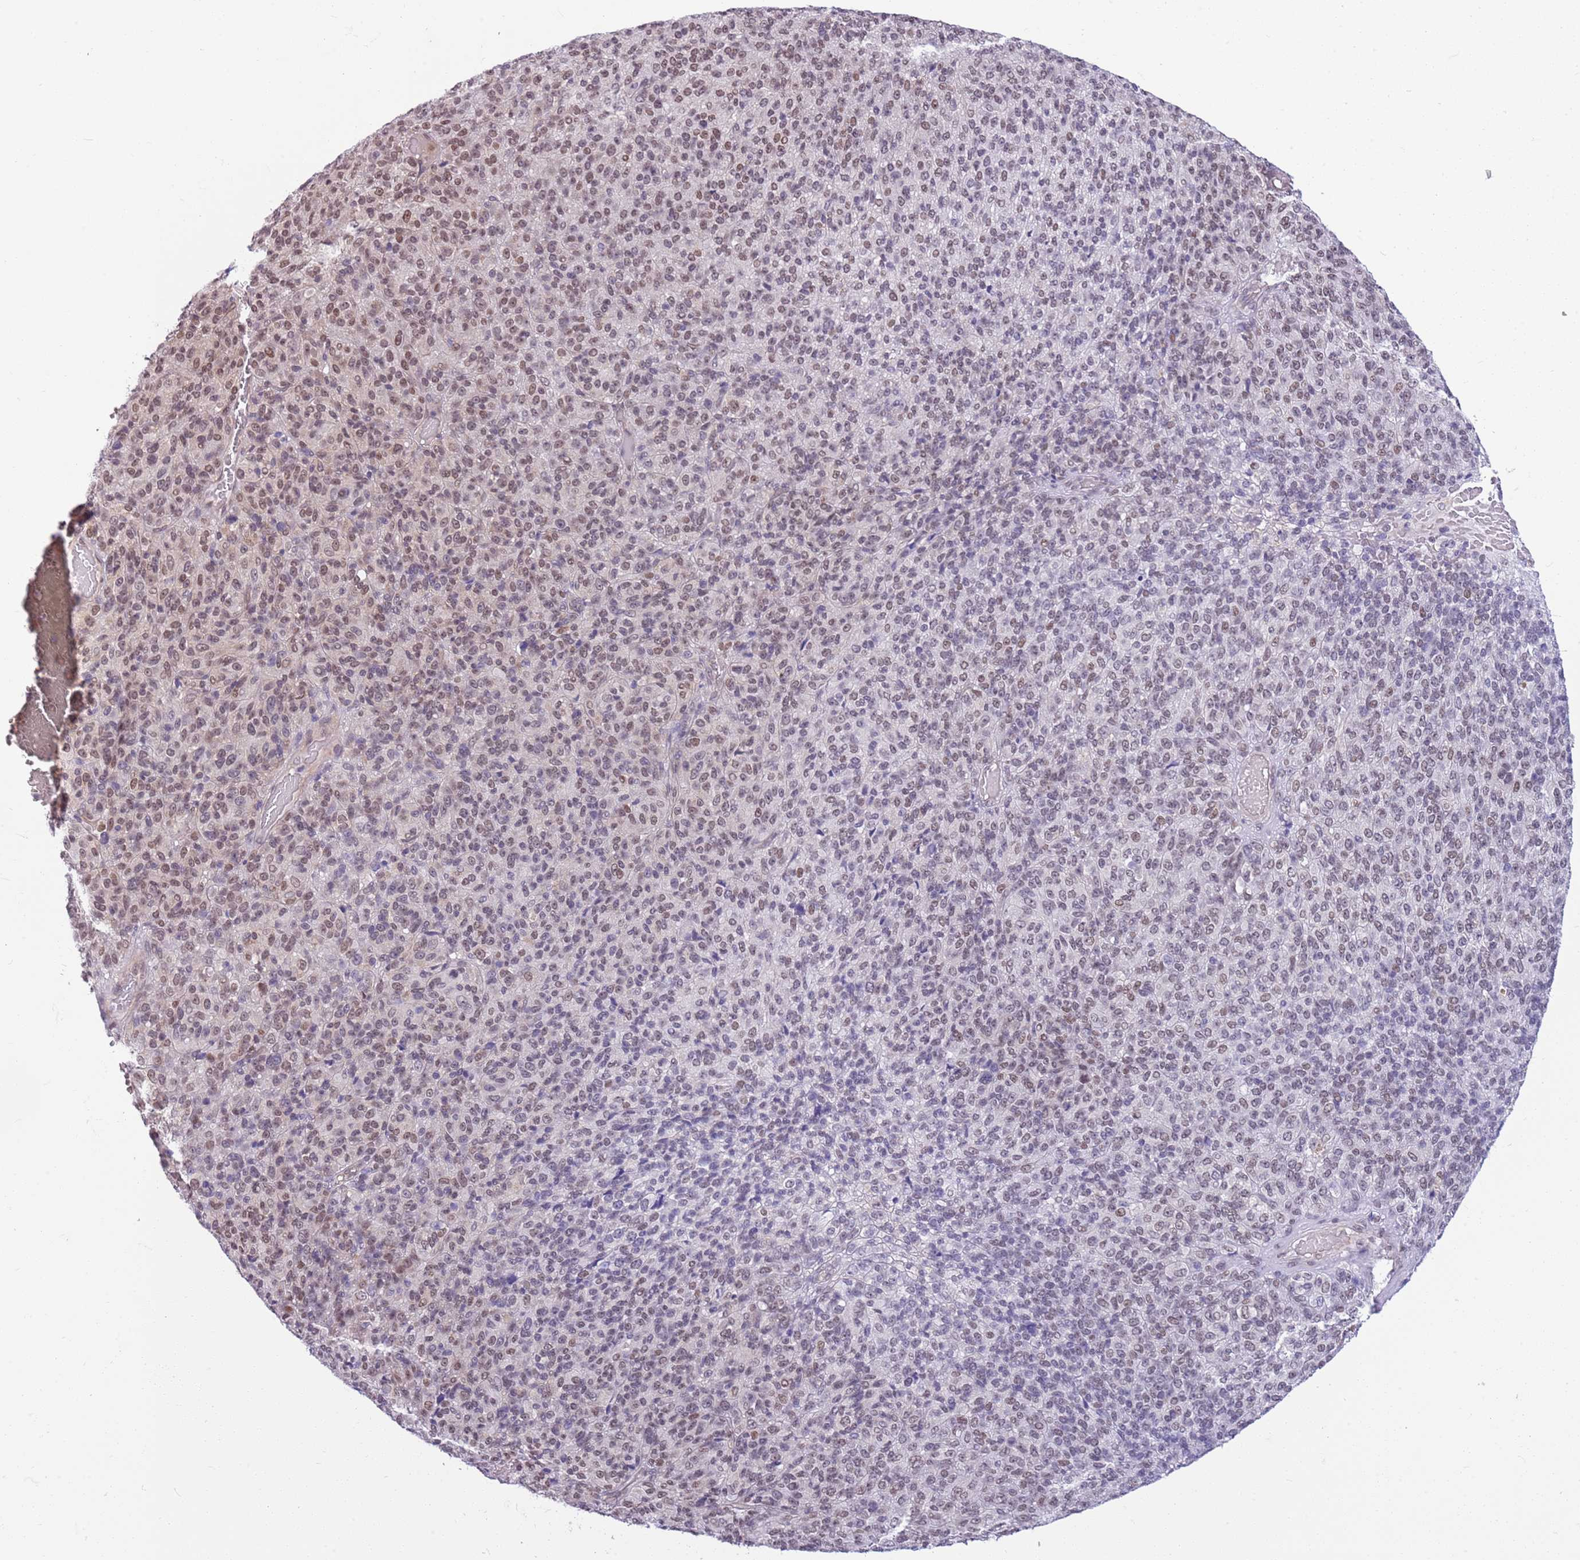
{"staining": {"intensity": "moderate", "quantity": "25%-75%", "location": "nuclear"}, "tissue": "melanoma", "cell_type": "Tumor cells", "image_type": "cancer", "snomed": [{"axis": "morphology", "description": "Malignant melanoma, Metastatic site"}, {"axis": "topography", "description": "Brain"}], "caption": "Protein expression analysis of malignant melanoma (metastatic site) displays moderate nuclear staining in about 25%-75% of tumor cells.", "gene": "DHX32", "patient": {"sex": "female", "age": 56}}